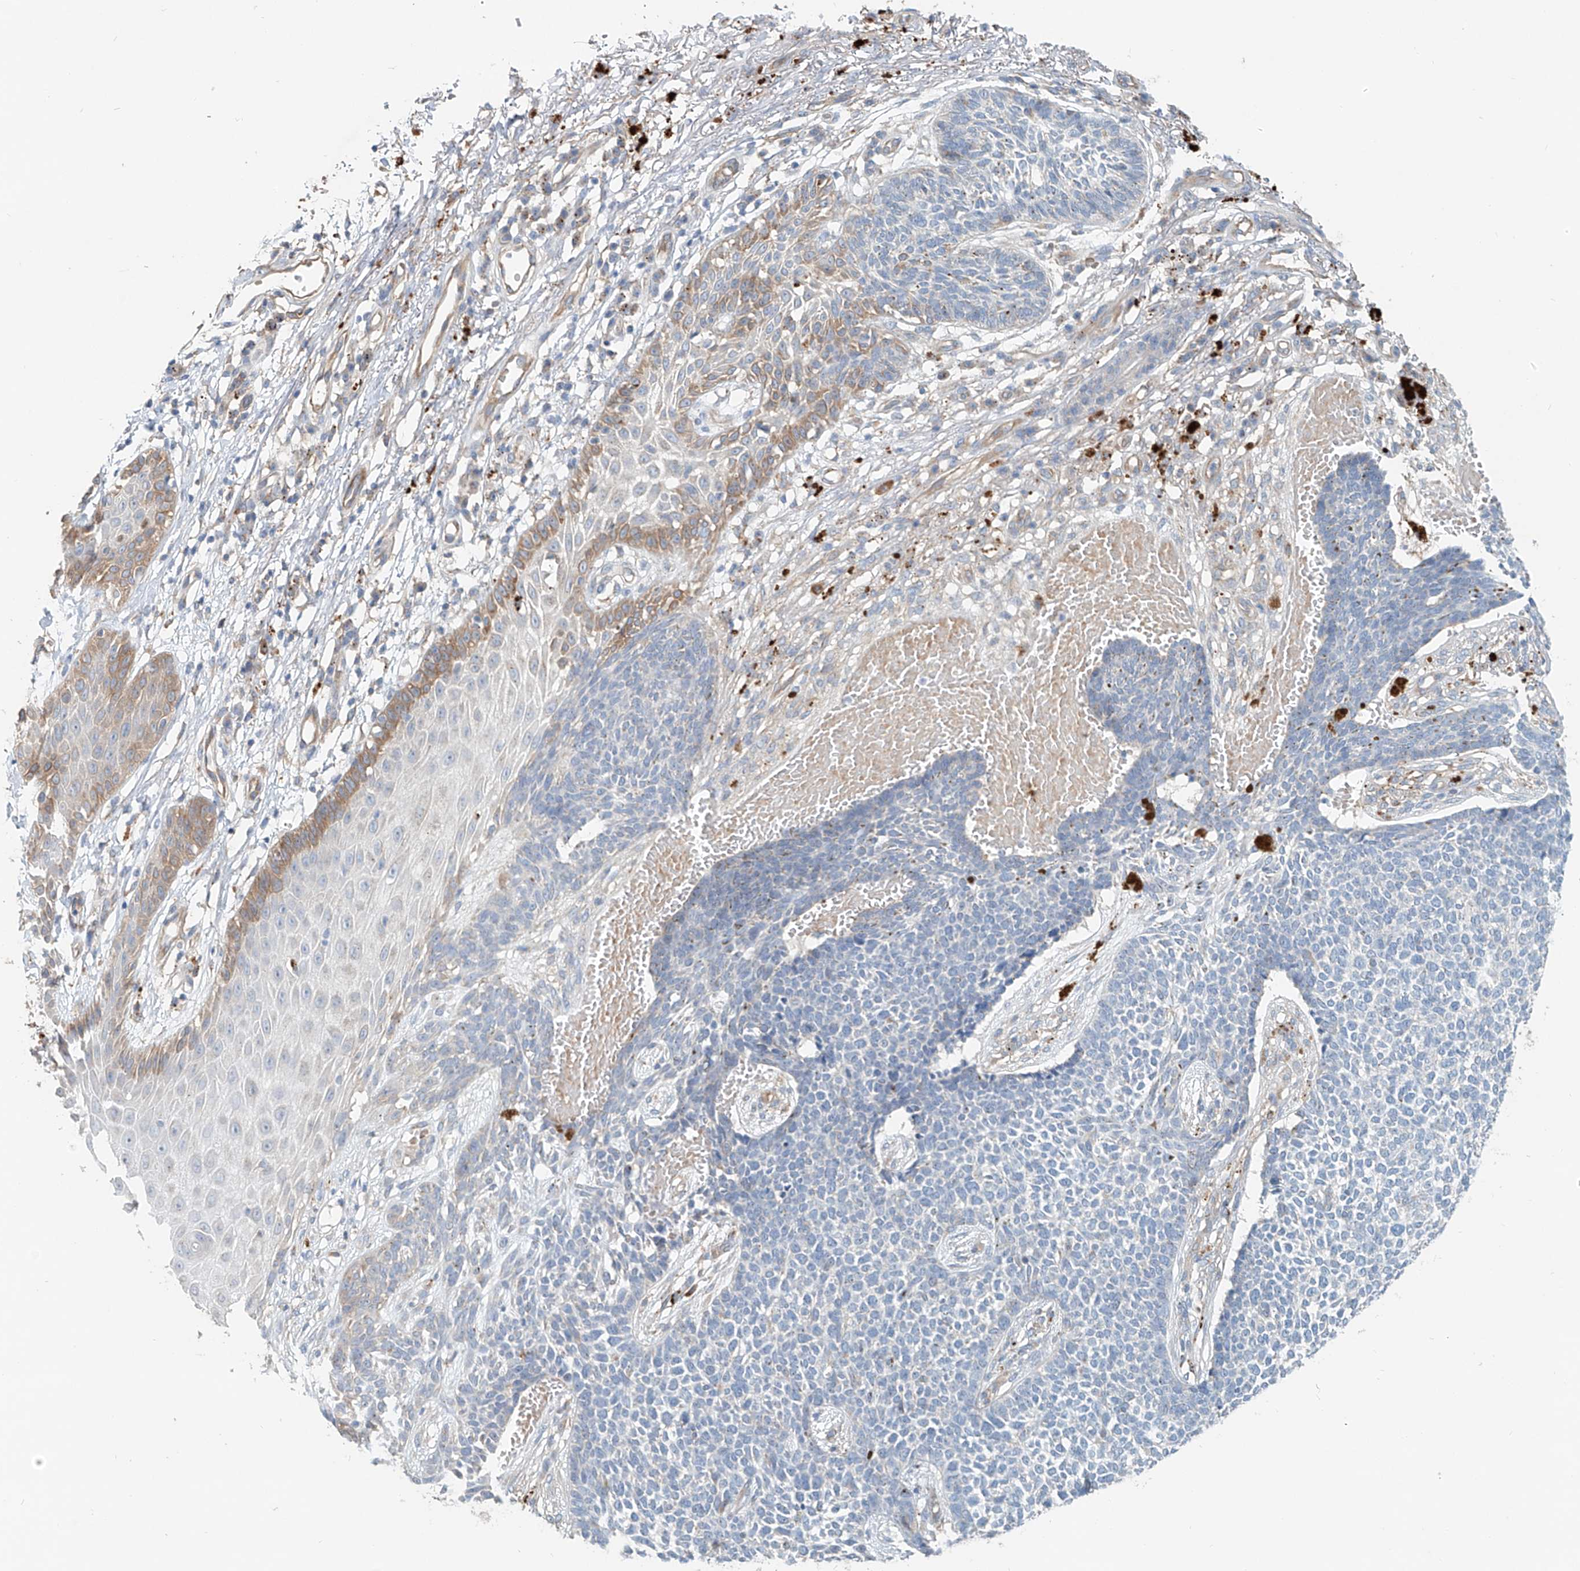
{"staining": {"intensity": "negative", "quantity": "none", "location": "none"}, "tissue": "skin cancer", "cell_type": "Tumor cells", "image_type": "cancer", "snomed": [{"axis": "morphology", "description": "Basal cell carcinoma"}, {"axis": "topography", "description": "Skin"}], "caption": "Human skin basal cell carcinoma stained for a protein using immunohistochemistry (IHC) displays no staining in tumor cells.", "gene": "TRIM47", "patient": {"sex": "female", "age": 84}}